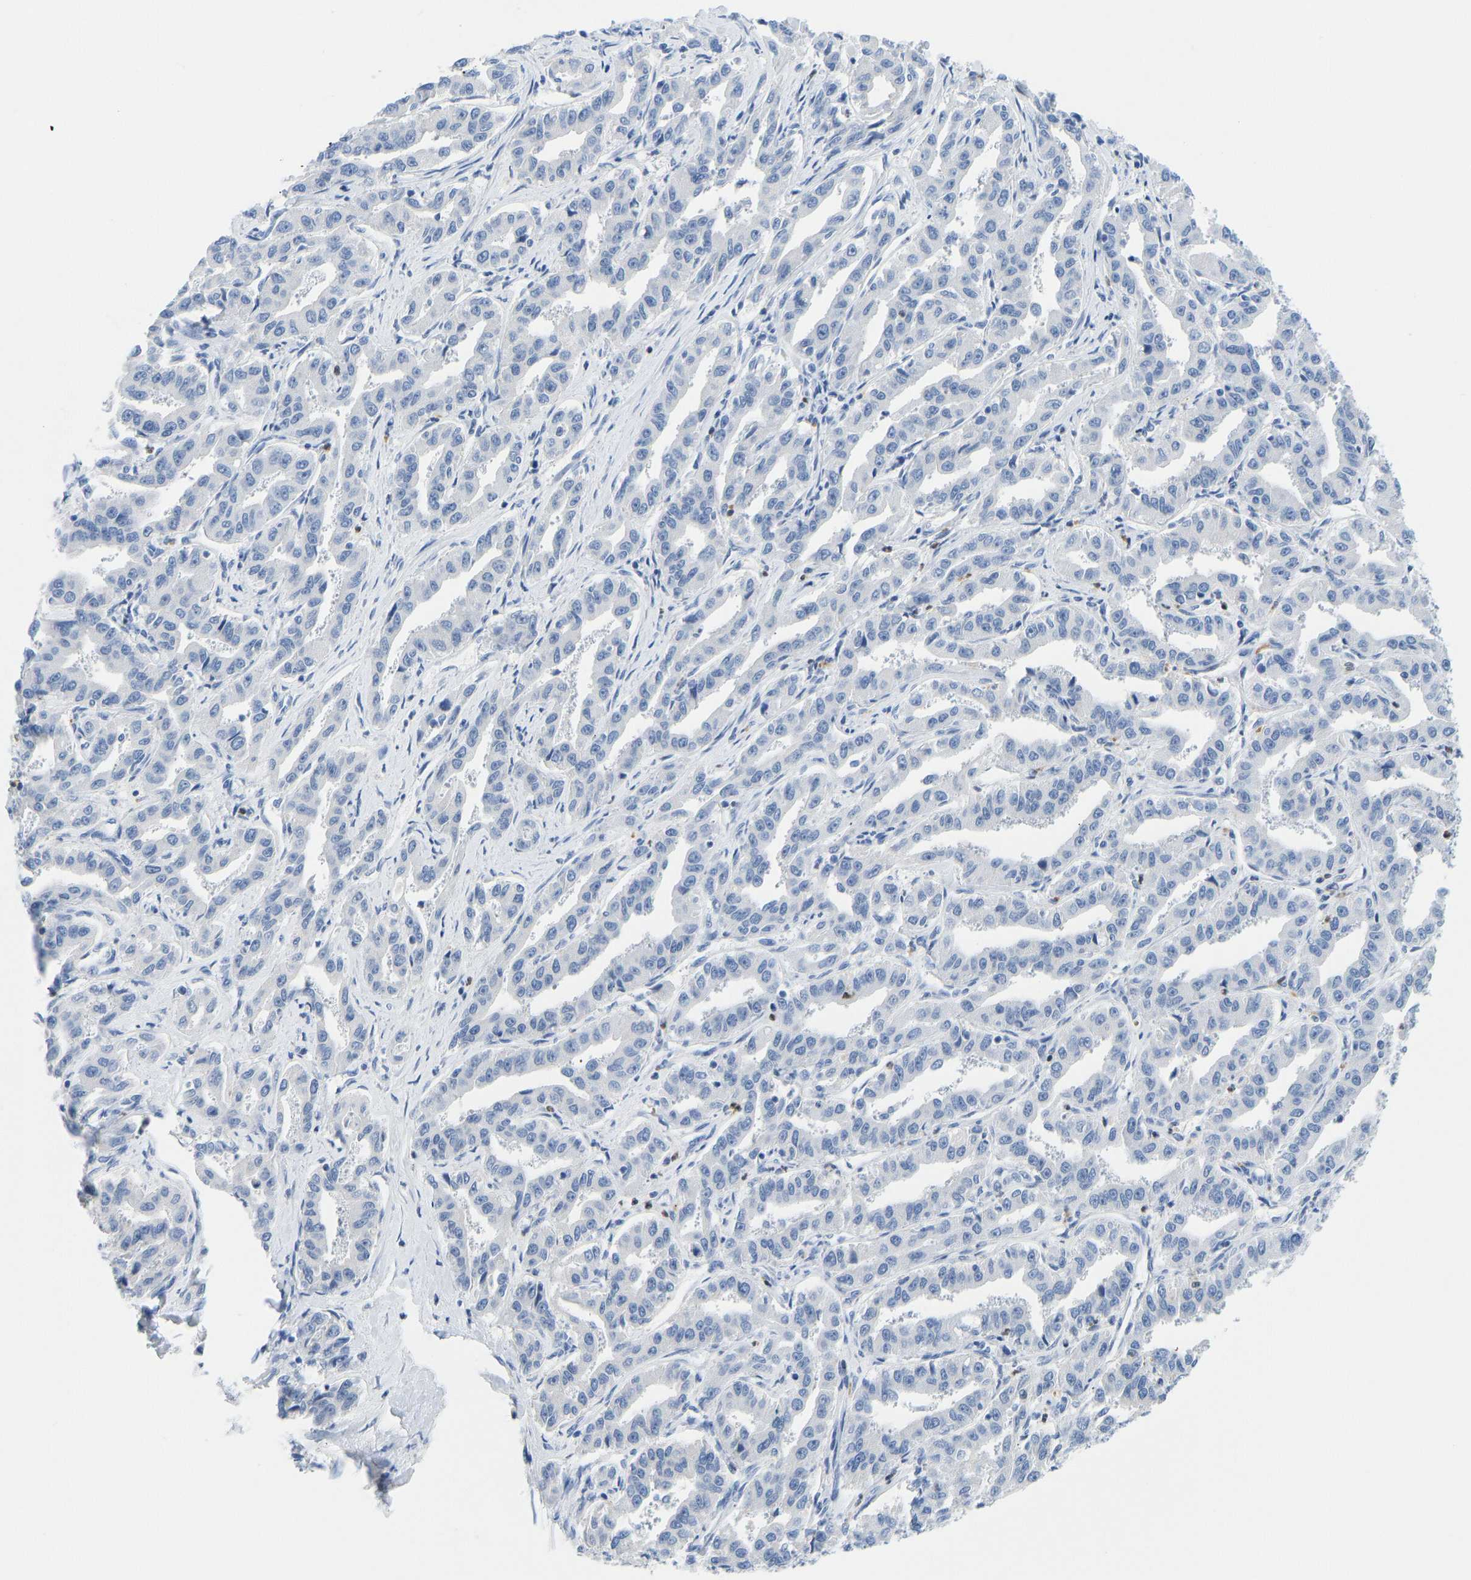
{"staining": {"intensity": "negative", "quantity": "none", "location": "none"}, "tissue": "liver cancer", "cell_type": "Tumor cells", "image_type": "cancer", "snomed": [{"axis": "morphology", "description": "Cholangiocarcinoma"}, {"axis": "topography", "description": "Liver"}], "caption": "Tumor cells show no significant positivity in liver cancer.", "gene": "TXNDC2", "patient": {"sex": "male", "age": 59}}